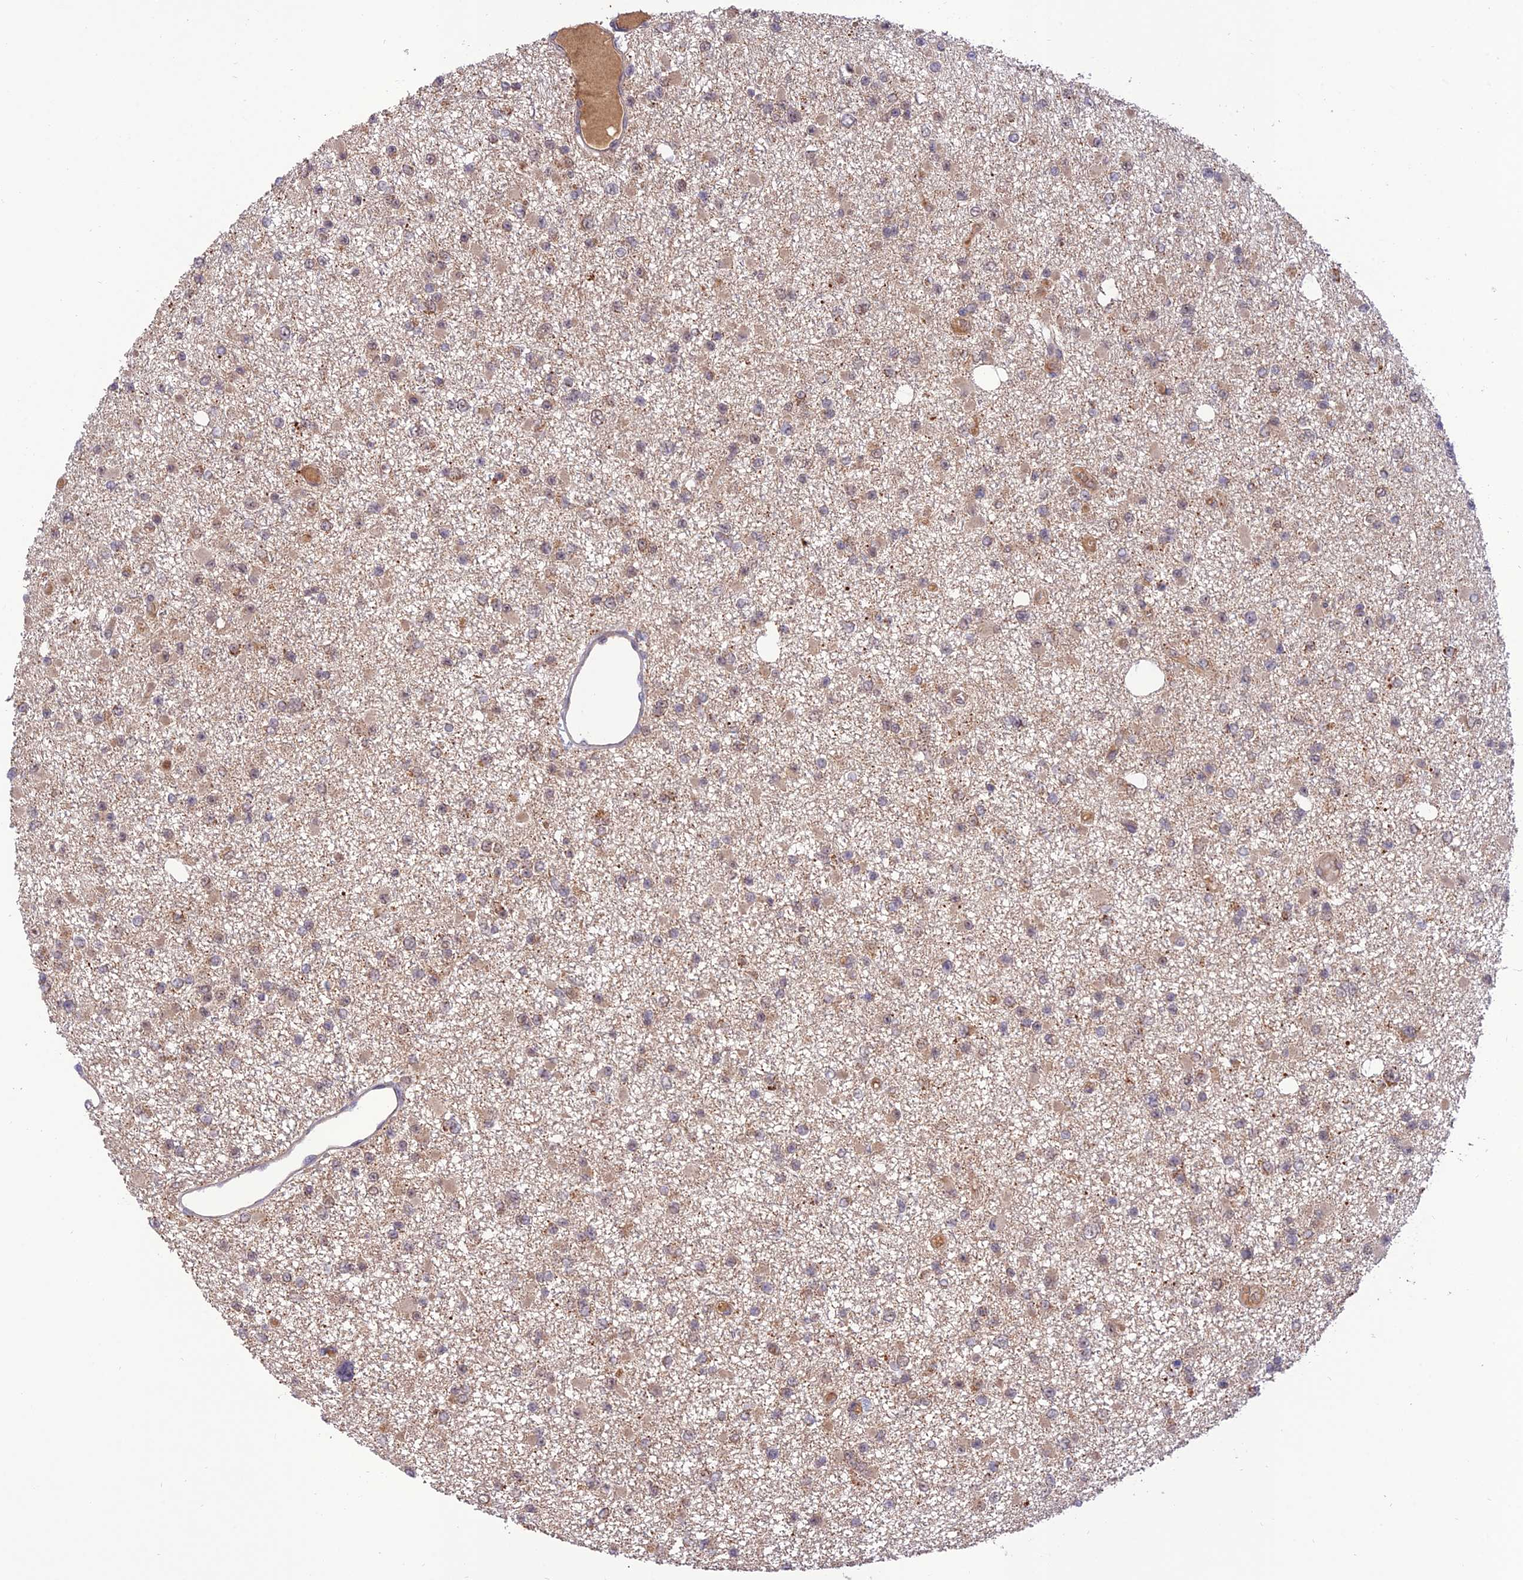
{"staining": {"intensity": "negative", "quantity": "none", "location": "none"}, "tissue": "glioma", "cell_type": "Tumor cells", "image_type": "cancer", "snomed": [{"axis": "morphology", "description": "Glioma, malignant, Low grade"}, {"axis": "topography", "description": "Brain"}], "caption": "Tumor cells are negative for brown protein staining in malignant glioma (low-grade). (DAB (3,3'-diaminobenzidine) IHC with hematoxylin counter stain).", "gene": "REV1", "patient": {"sex": "female", "age": 22}}